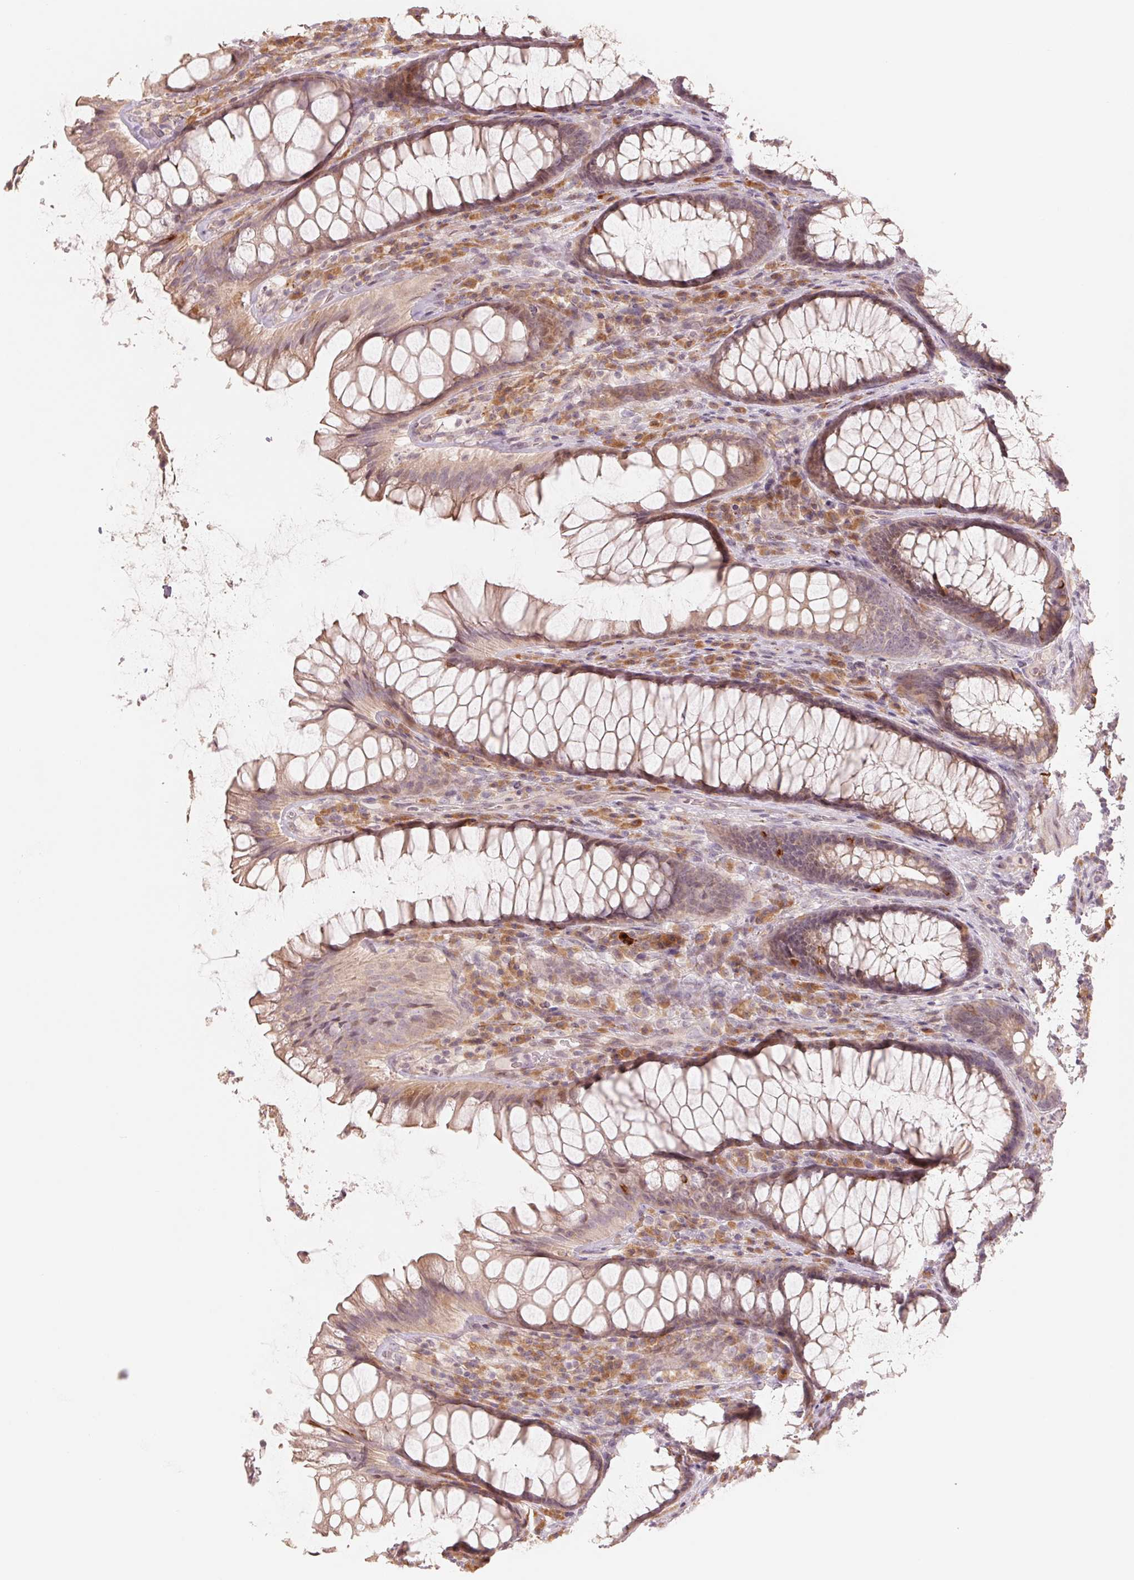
{"staining": {"intensity": "weak", "quantity": "25%-75%", "location": "cytoplasmic/membranous"}, "tissue": "rectum", "cell_type": "Glandular cells", "image_type": "normal", "snomed": [{"axis": "morphology", "description": "Normal tissue, NOS"}, {"axis": "topography", "description": "Rectum"}], "caption": "This histopathology image displays immunohistochemistry (IHC) staining of unremarkable human rectum, with low weak cytoplasmic/membranous positivity in about 25%-75% of glandular cells.", "gene": "DENND2C", "patient": {"sex": "male", "age": 72}}